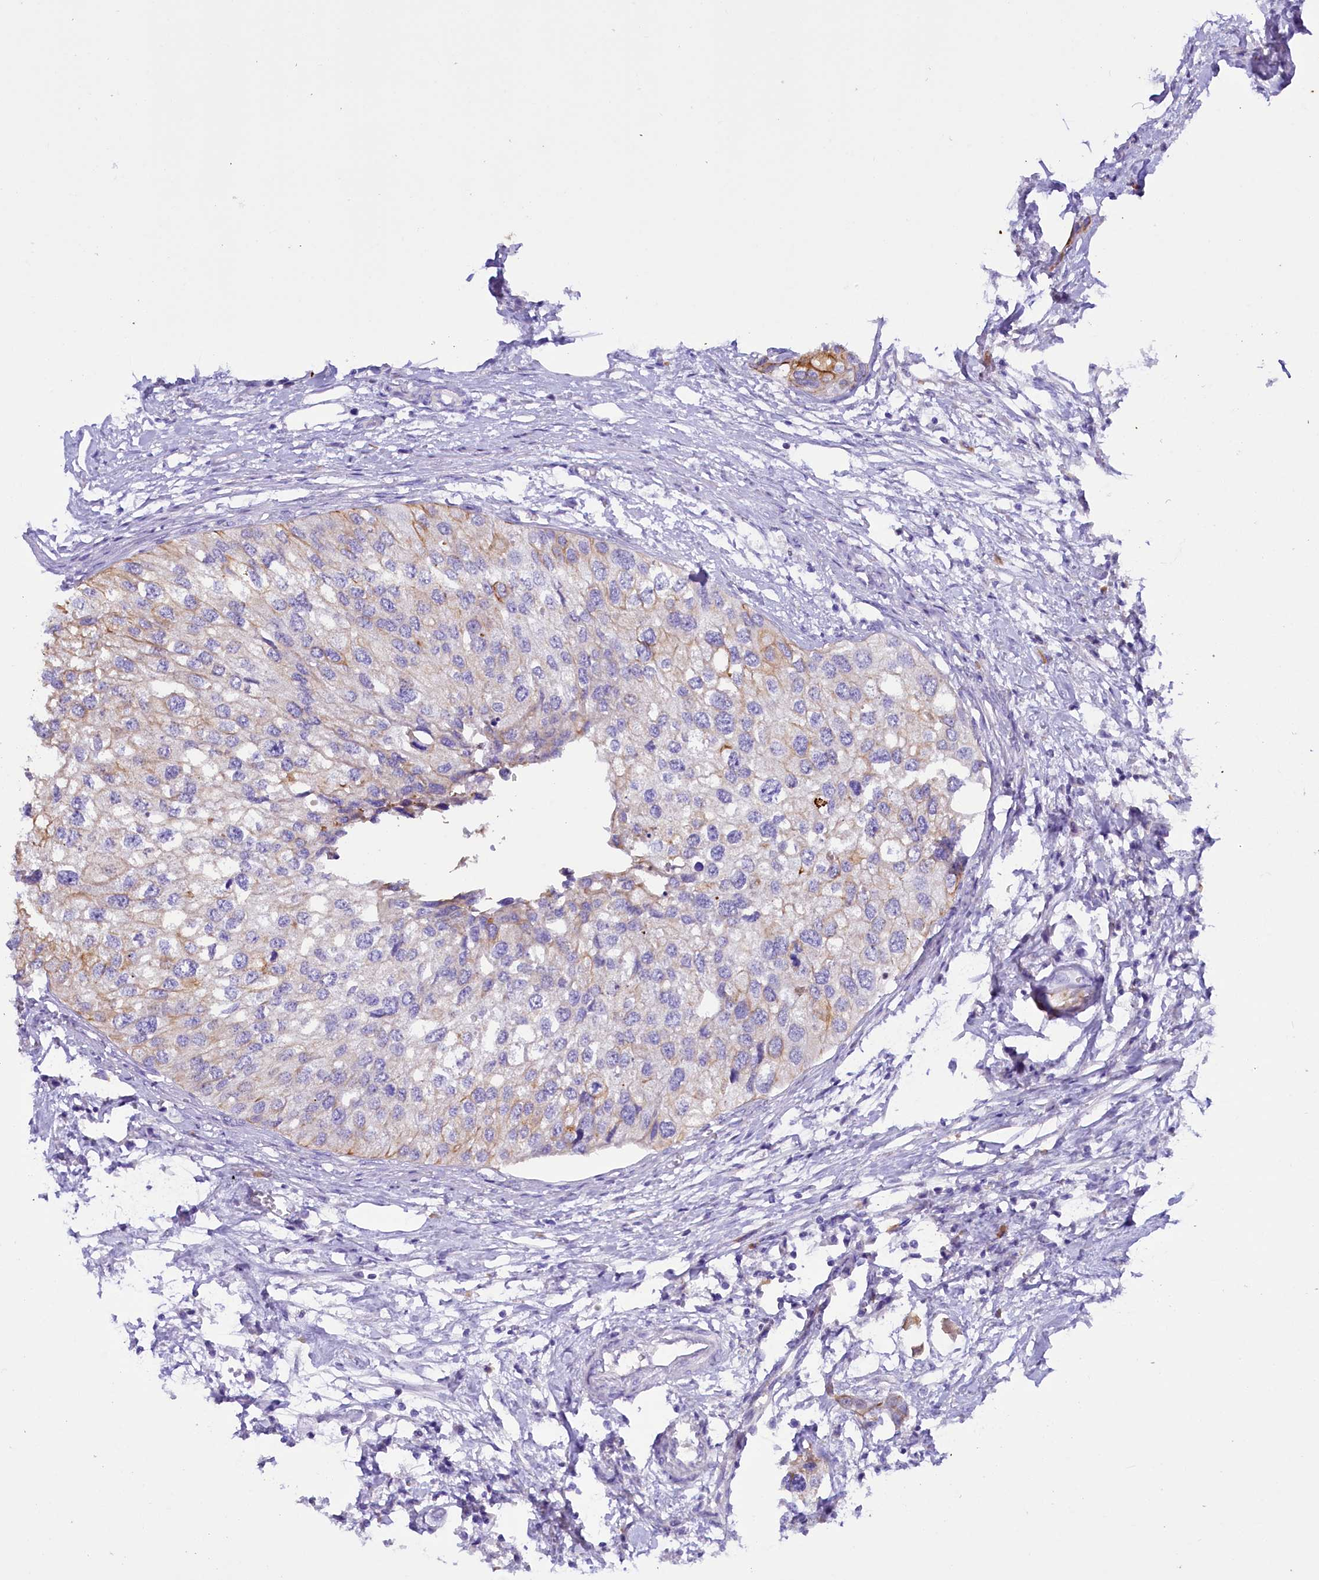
{"staining": {"intensity": "negative", "quantity": "none", "location": "none"}, "tissue": "urothelial cancer", "cell_type": "Tumor cells", "image_type": "cancer", "snomed": [{"axis": "morphology", "description": "Urothelial carcinoma, High grade"}, {"axis": "topography", "description": "Urinary bladder"}], "caption": "There is no significant expression in tumor cells of high-grade urothelial carcinoma.", "gene": "FAAP20", "patient": {"sex": "male", "age": 64}}